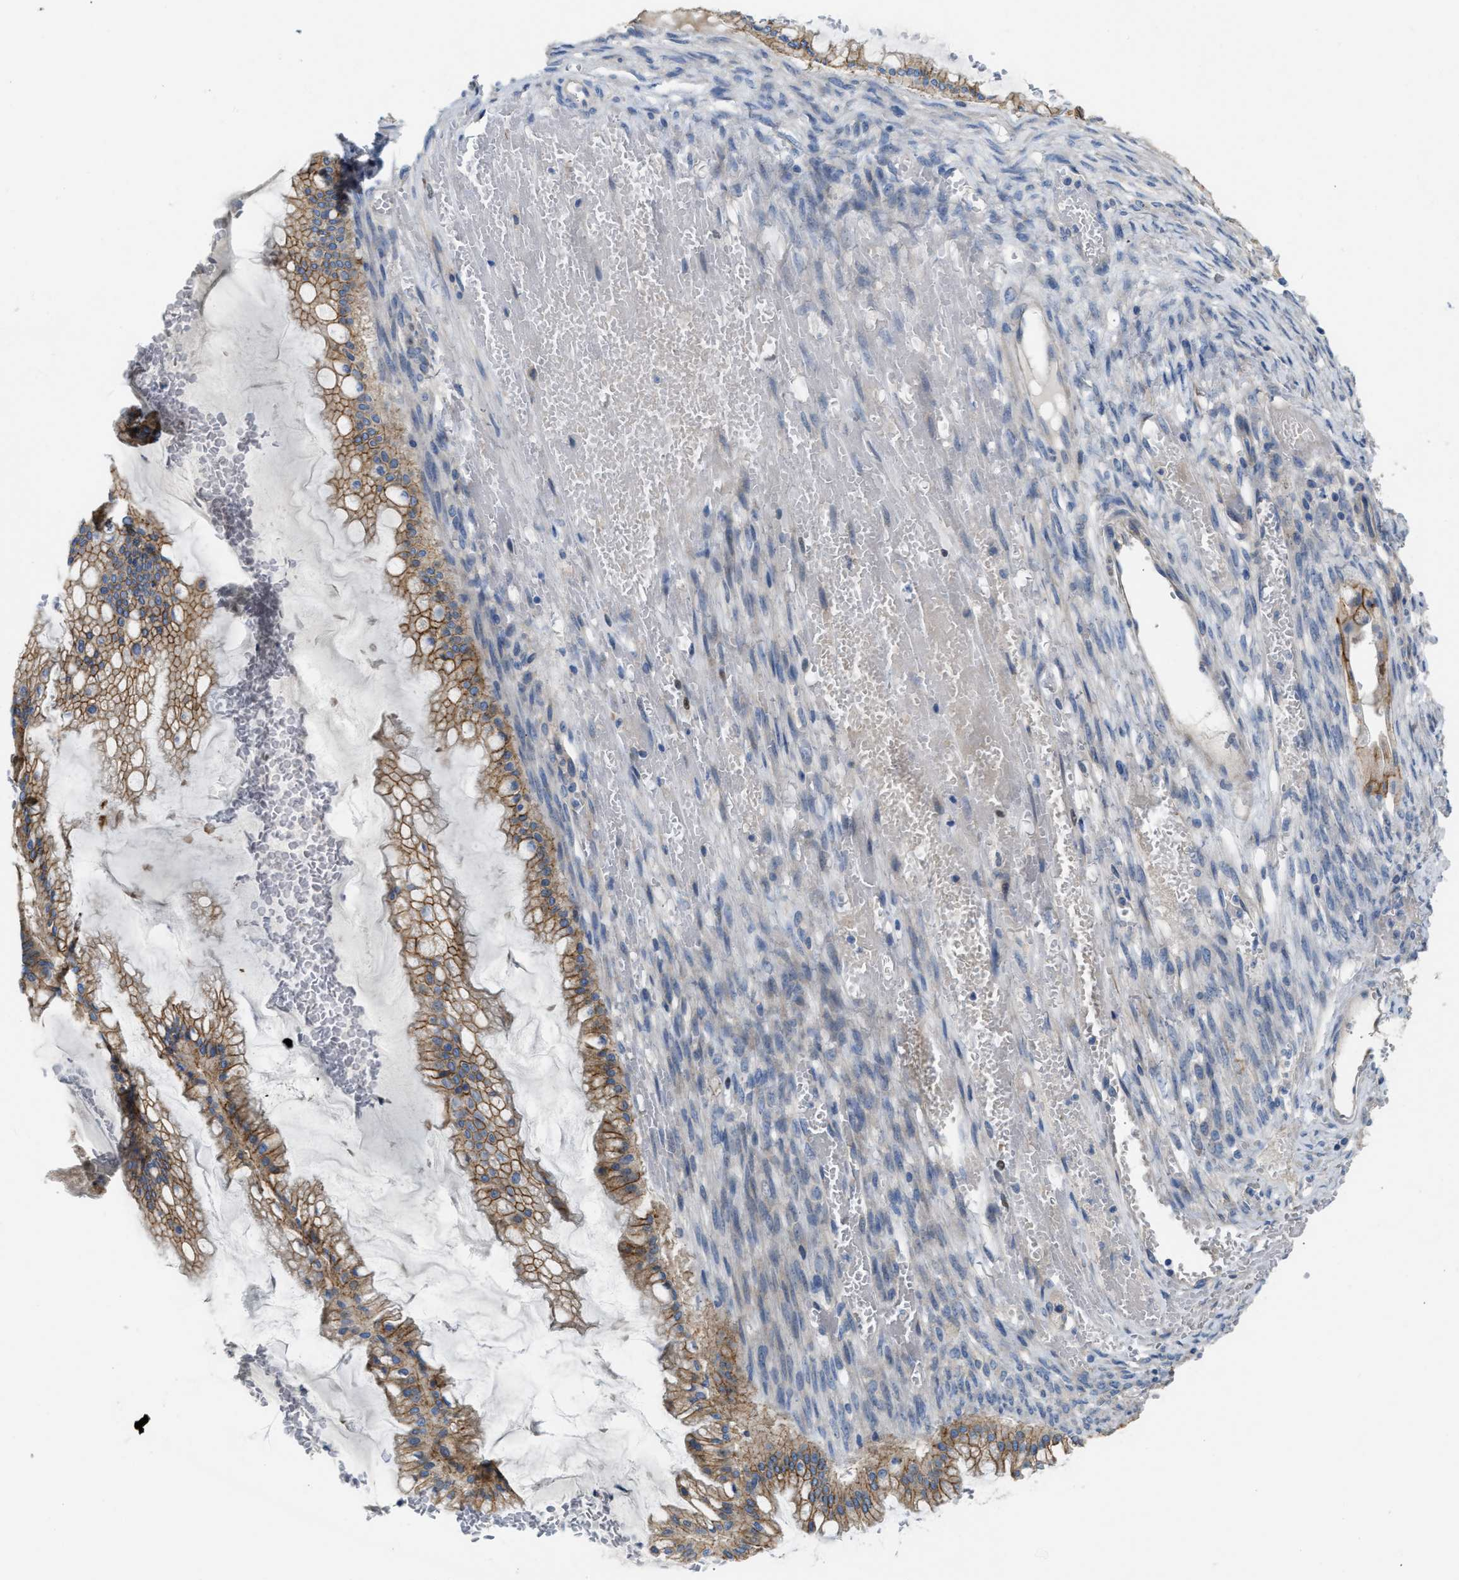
{"staining": {"intensity": "moderate", "quantity": ">75%", "location": "cytoplasmic/membranous"}, "tissue": "ovarian cancer", "cell_type": "Tumor cells", "image_type": "cancer", "snomed": [{"axis": "morphology", "description": "Cystadenocarcinoma, mucinous, NOS"}, {"axis": "topography", "description": "Ovary"}], "caption": "Protein analysis of mucinous cystadenocarcinoma (ovarian) tissue displays moderate cytoplasmic/membranous positivity in approximately >75% of tumor cells.", "gene": "DHX58", "patient": {"sex": "female", "age": 73}}